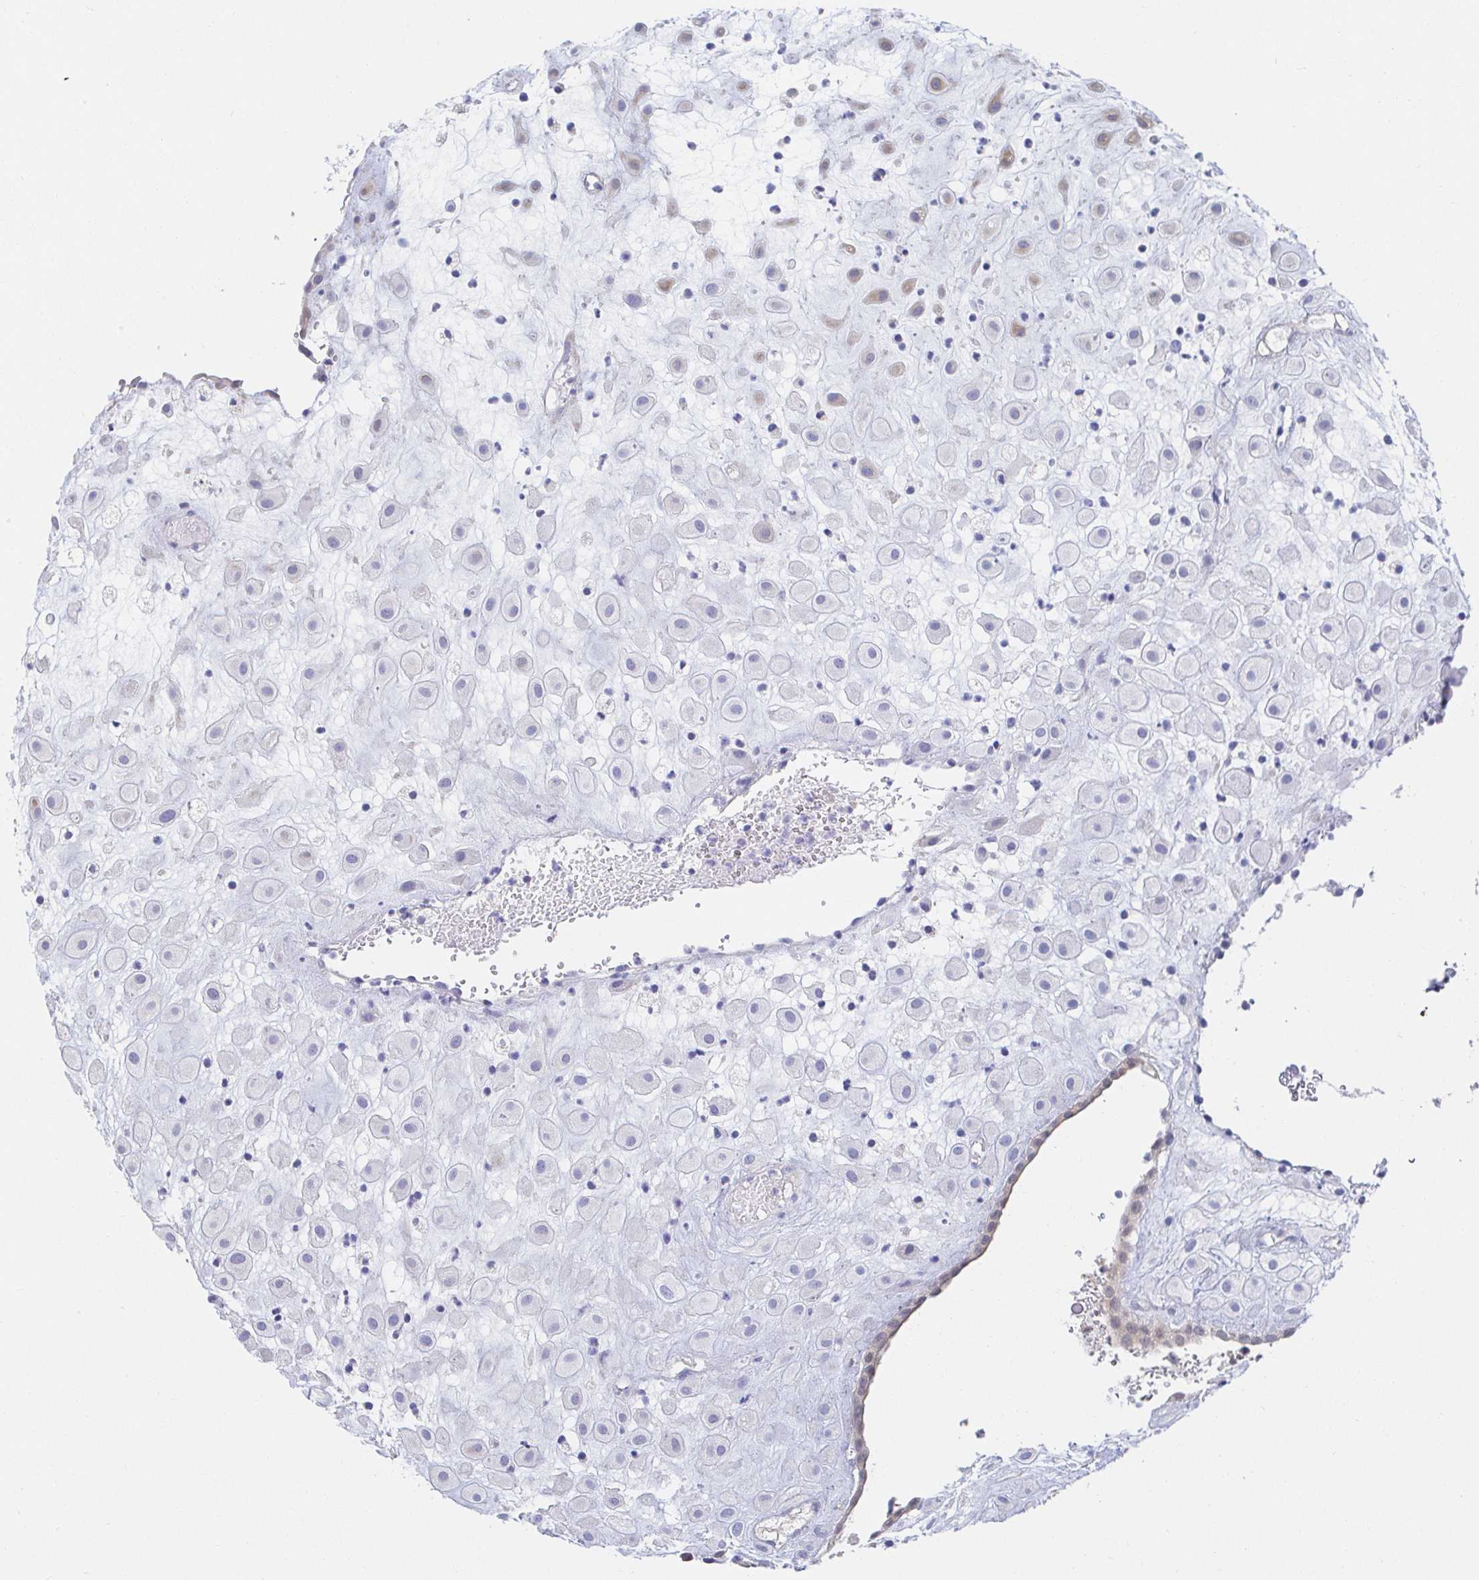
{"staining": {"intensity": "weak", "quantity": "<25%", "location": "cytoplasmic/membranous"}, "tissue": "placenta", "cell_type": "Decidual cells", "image_type": "normal", "snomed": [{"axis": "morphology", "description": "Normal tissue, NOS"}, {"axis": "topography", "description": "Placenta"}], "caption": "An IHC photomicrograph of unremarkable placenta is shown. There is no staining in decidual cells of placenta. Brightfield microscopy of immunohistochemistry (IHC) stained with DAB (3,3'-diaminobenzidine) (brown) and hematoxylin (blue), captured at high magnification.", "gene": "PDE6B", "patient": {"sex": "female", "age": 24}}